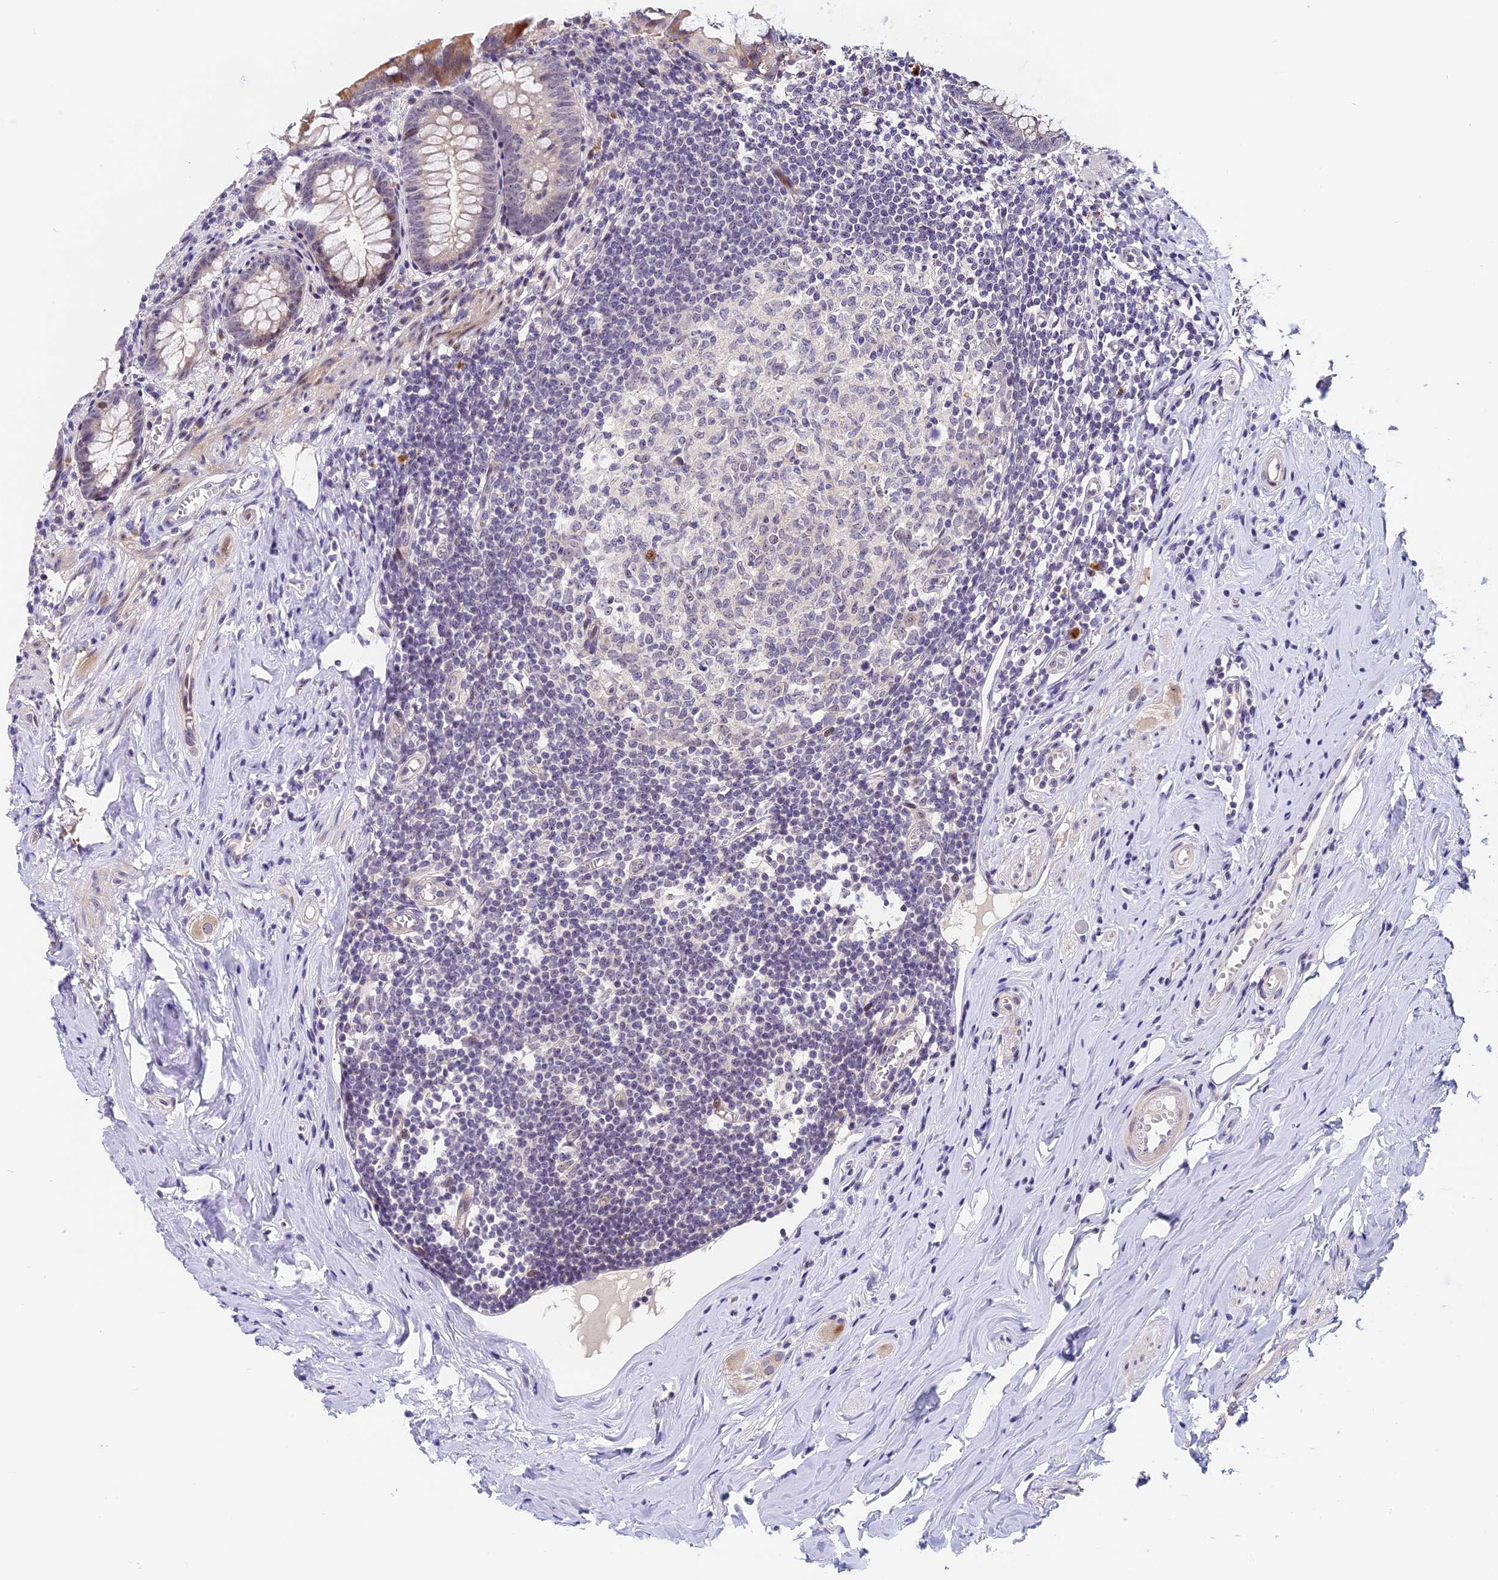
{"staining": {"intensity": "moderate", "quantity": "<25%", "location": "cytoplasmic/membranous"}, "tissue": "appendix", "cell_type": "Glandular cells", "image_type": "normal", "snomed": [{"axis": "morphology", "description": "Normal tissue, NOS"}, {"axis": "topography", "description": "Appendix"}], "caption": "Glandular cells reveal low levels of moderate cytoplasmic/membranous positivity in about <25% of cells in unremarkable appendix. (brown staining indicates protein expression, while blue staining denotes nuclei).", "gene": "MIDN", "patient": {"sex": "female", "age": 51}}